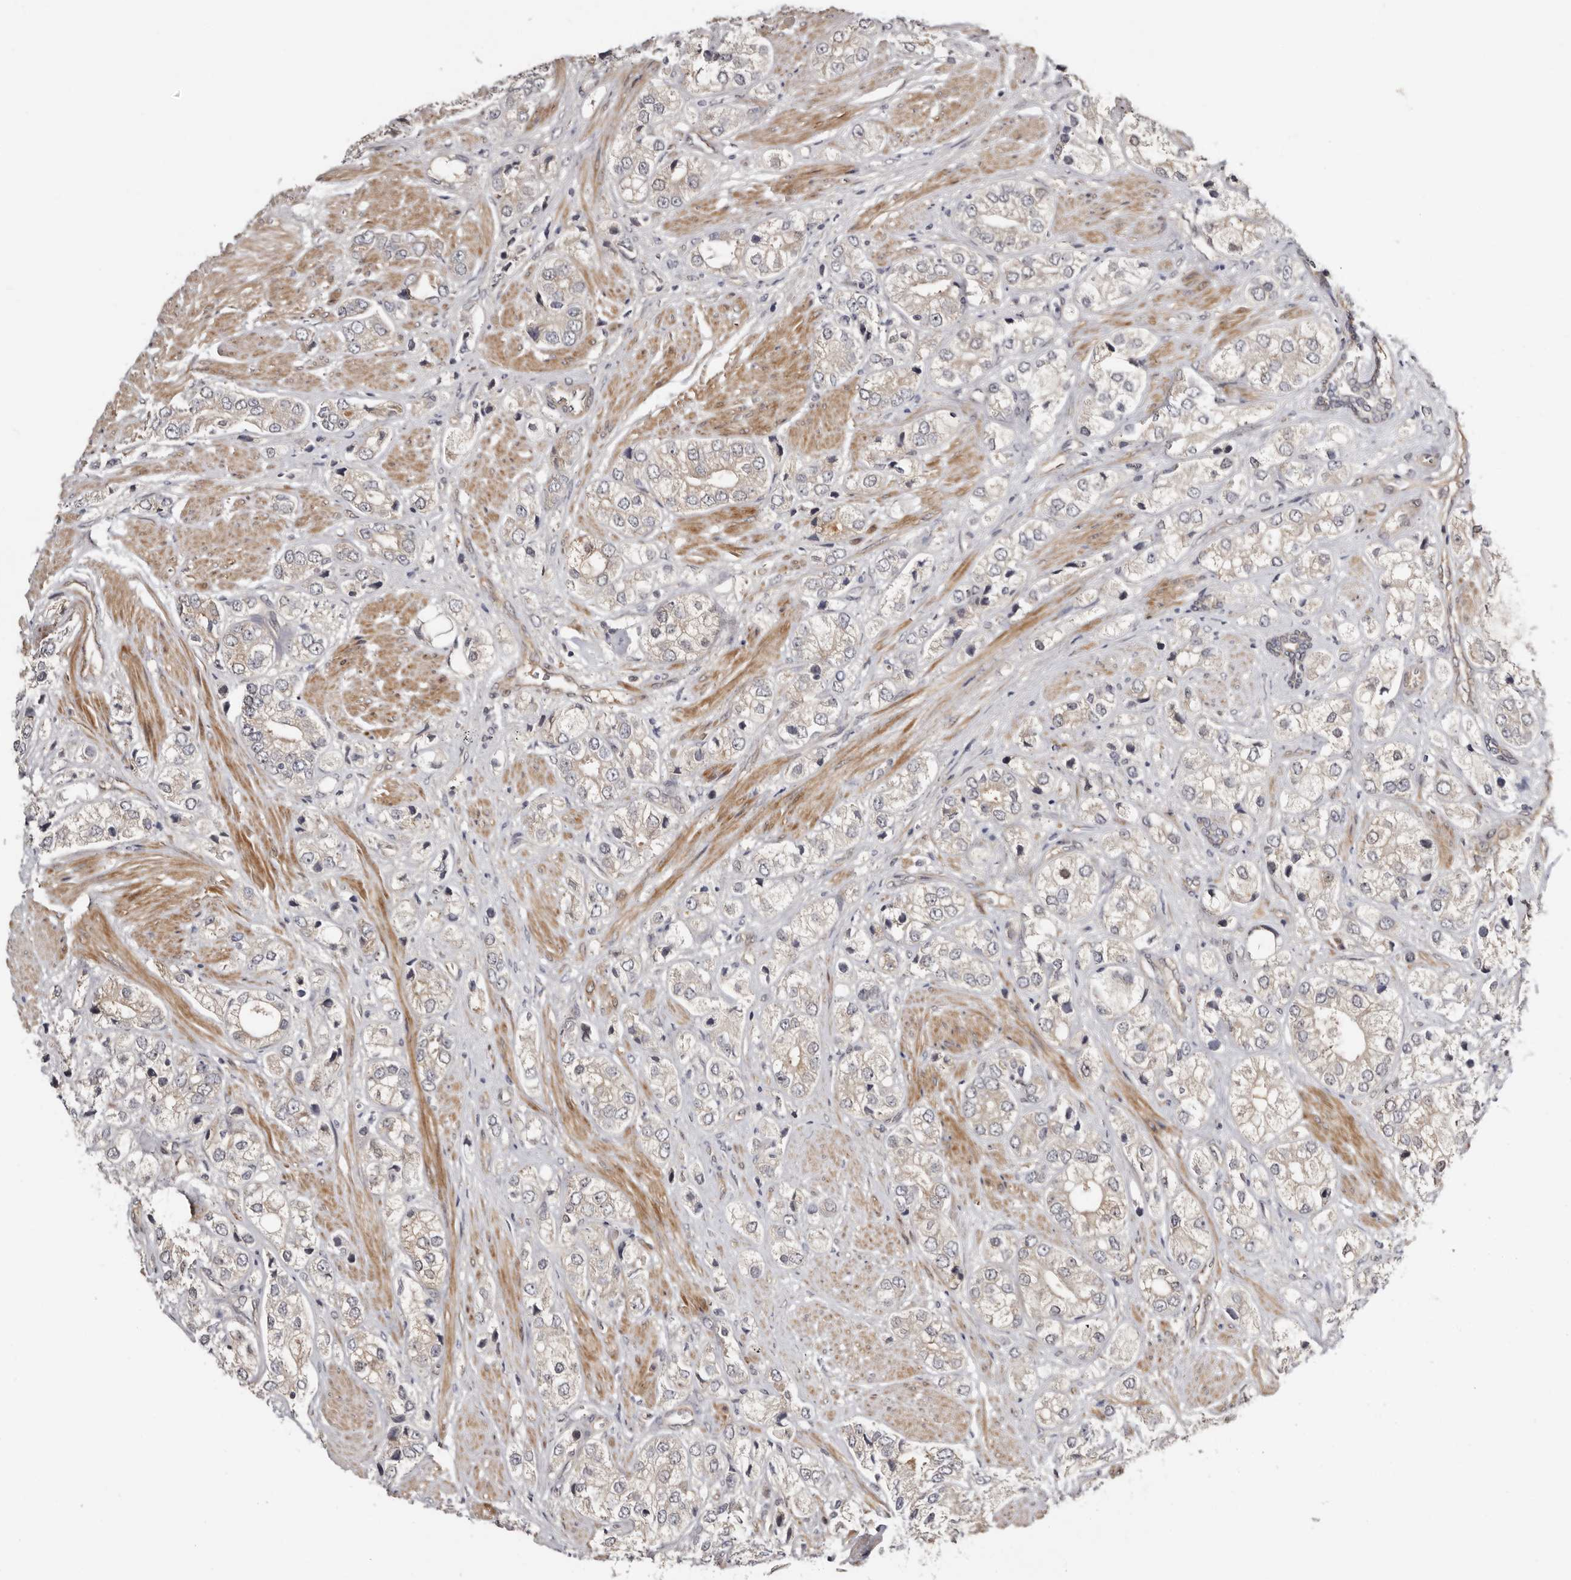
{"staining": {"intensity": "negative", "quantity": "none", "location": "none"}, "tissue": "prostate cancer", "cell_type": "Tumor cells", "image_type": "cancer", "snomed": [{"axis": "morphology", "description": "Adenocarcinoma, High grade"}, {"axis": "topography", "description": "Prostate"}], "caption": "Tumor cells show no significant protein staining in prostate cancer. (DAB (3,3'-diaminobenzidine) IHC, high magnification).", "gene": "SBDS", "patient": {"sex": "male", "age": 50}}